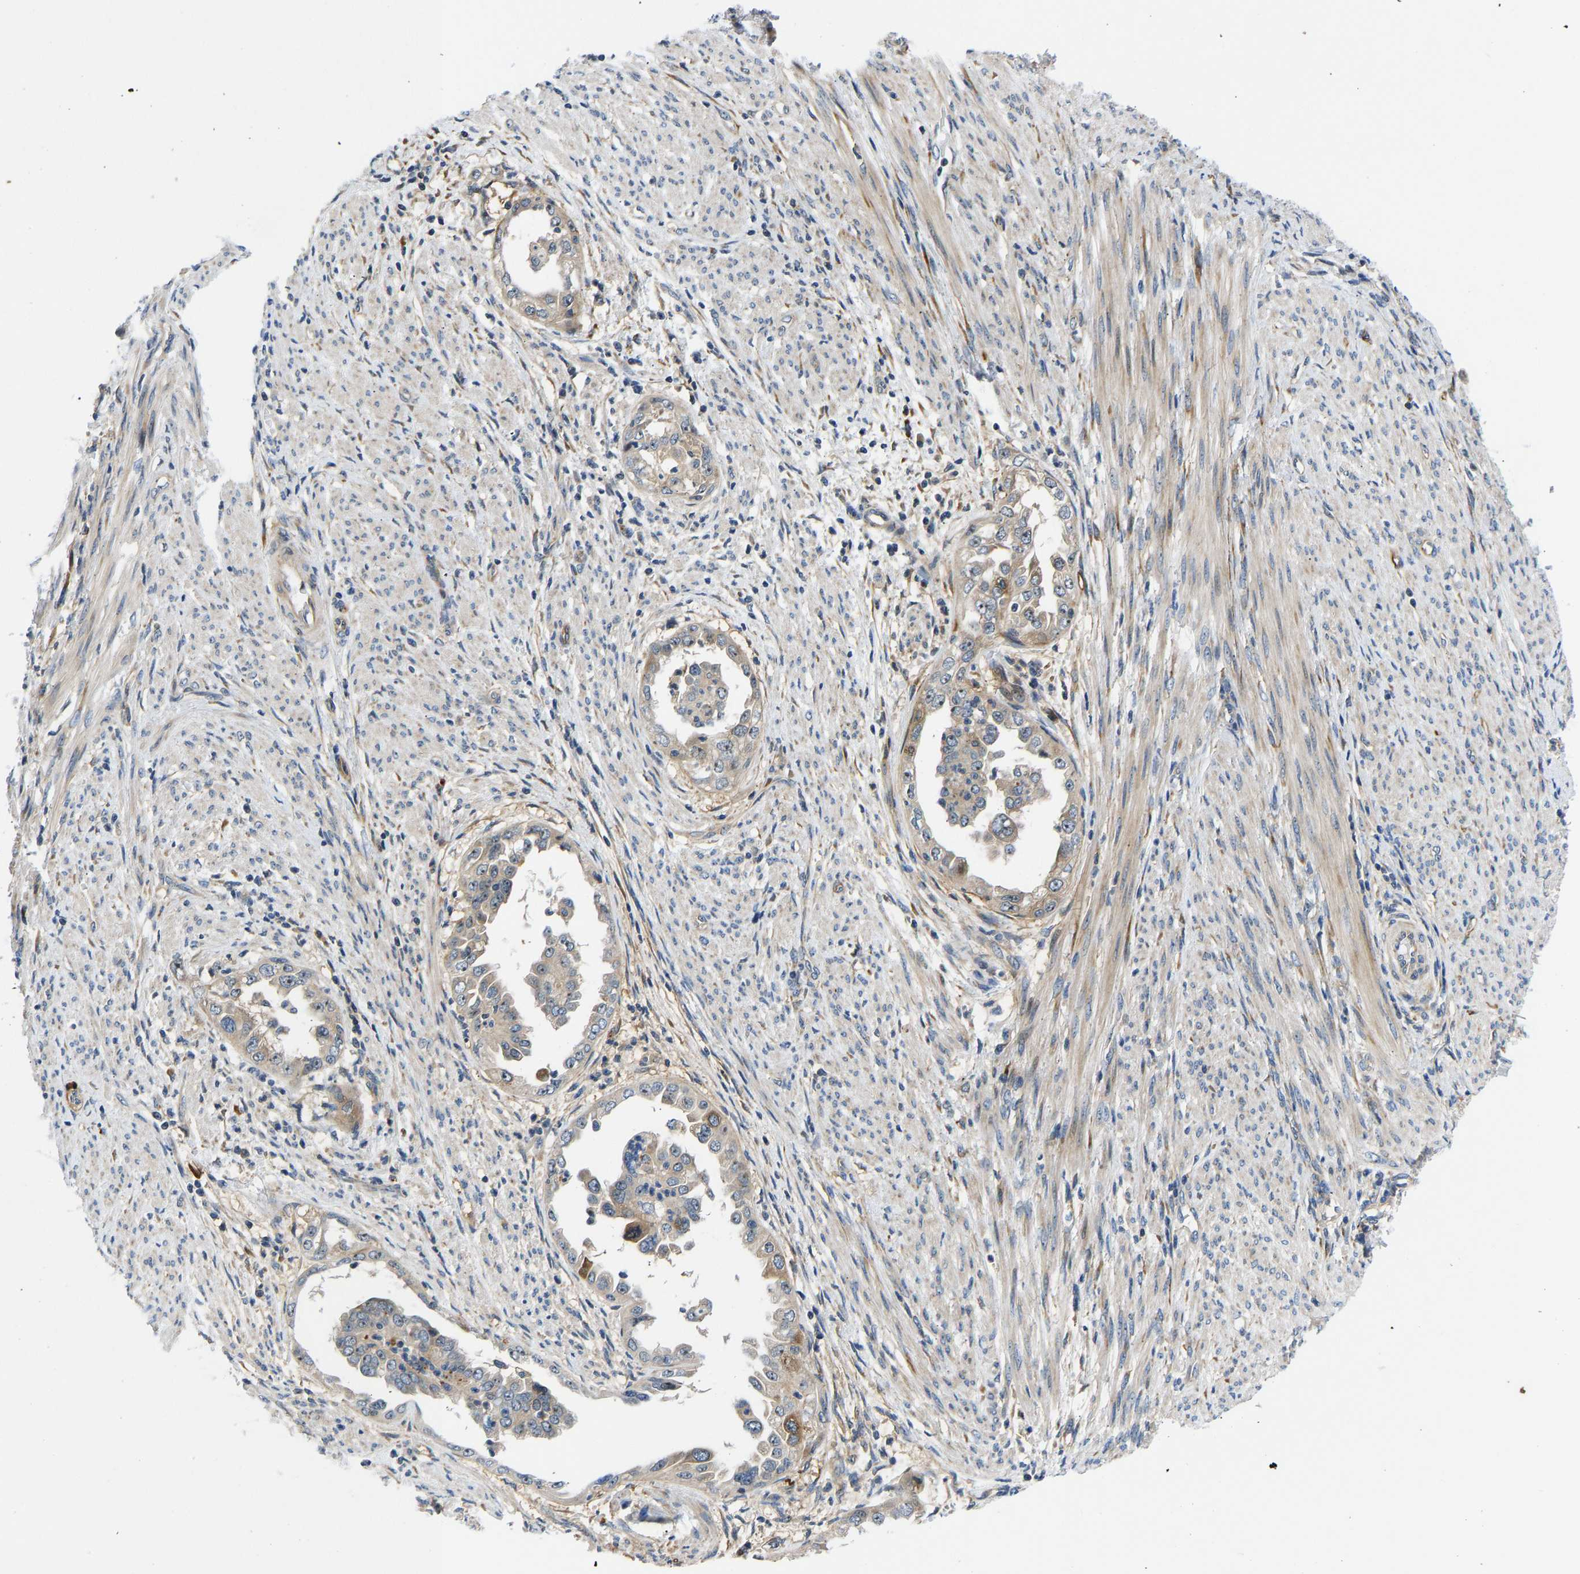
{"staining": {"intensity": "weak", "quantity": "<25%", "location": "cytoplasmic/membranous,nuclear"}, "tissue": "endometrial cancer", "cell_type": "Tumor cells", "image_type": "cancer", "snomed": [{"axis": "morphology", "description": "Adenocarcinoma, NOS"}, {"axis": "topography", "description": "Endometrium"}], "caption": "Immunohistochemical staining of human endometrial adenocarcinoma demonstrates no significant positivity in tumor cells.", "gene": "RESF1", "patient": {"sex": "female", "age": 85}}